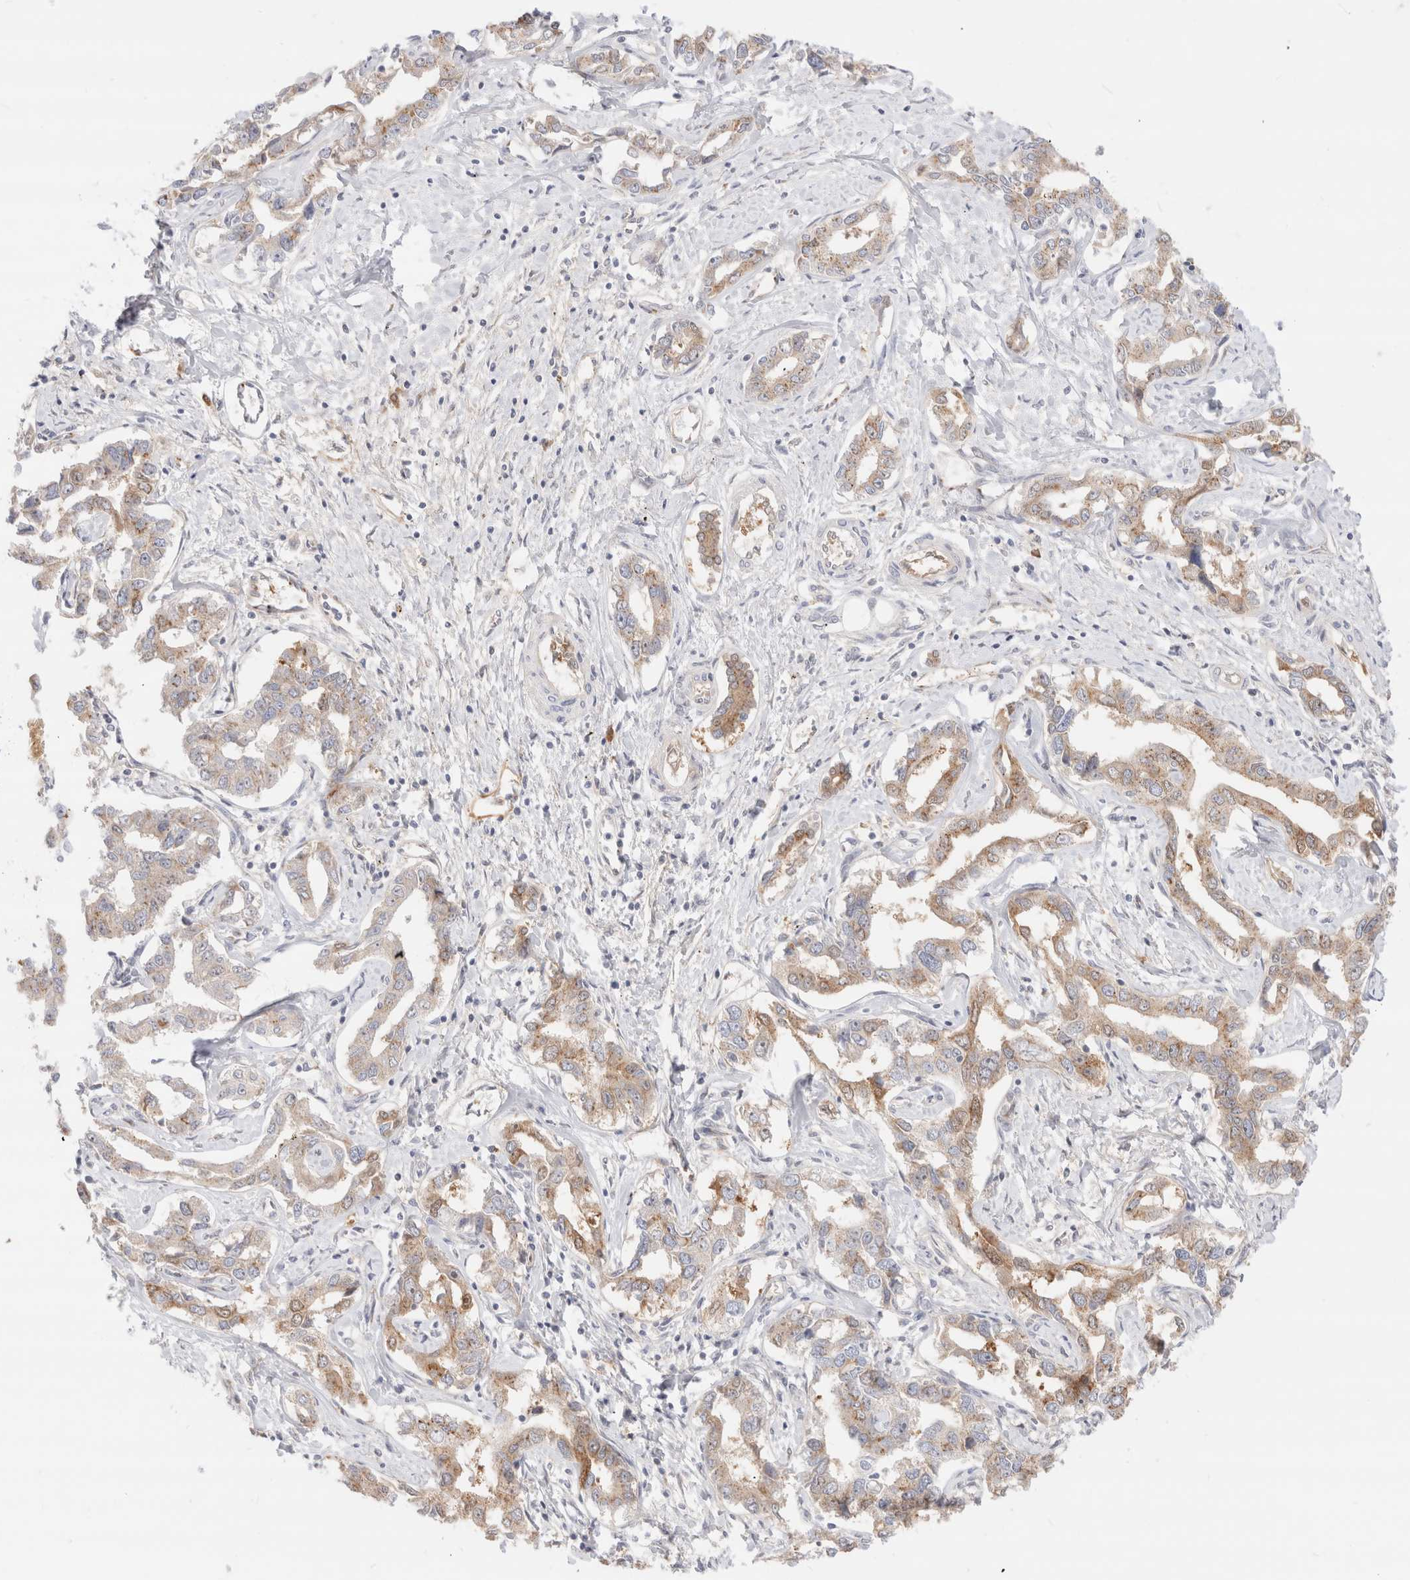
{"staining": {"intensity": "weak", "quantity": ">75%", "location": "cytoplasmic/membranous"}, "tissue": "liver cancer", "cell_type": "Tumor cells", "image_type": "cancer", "snomed": [{"axis": "morphology", "description": "Cholangiocarcinoma"}, {"axis": "topography", "description": "Liver"}], "caption": "There is low levels of weak cytoplasmic/membranous expression in tumor cells of liver cancer, as demonstrated by immunohistochemical staining (brown color).", "gene": "EFCAB13", "patient": {"sex": "male", "age": 59}}